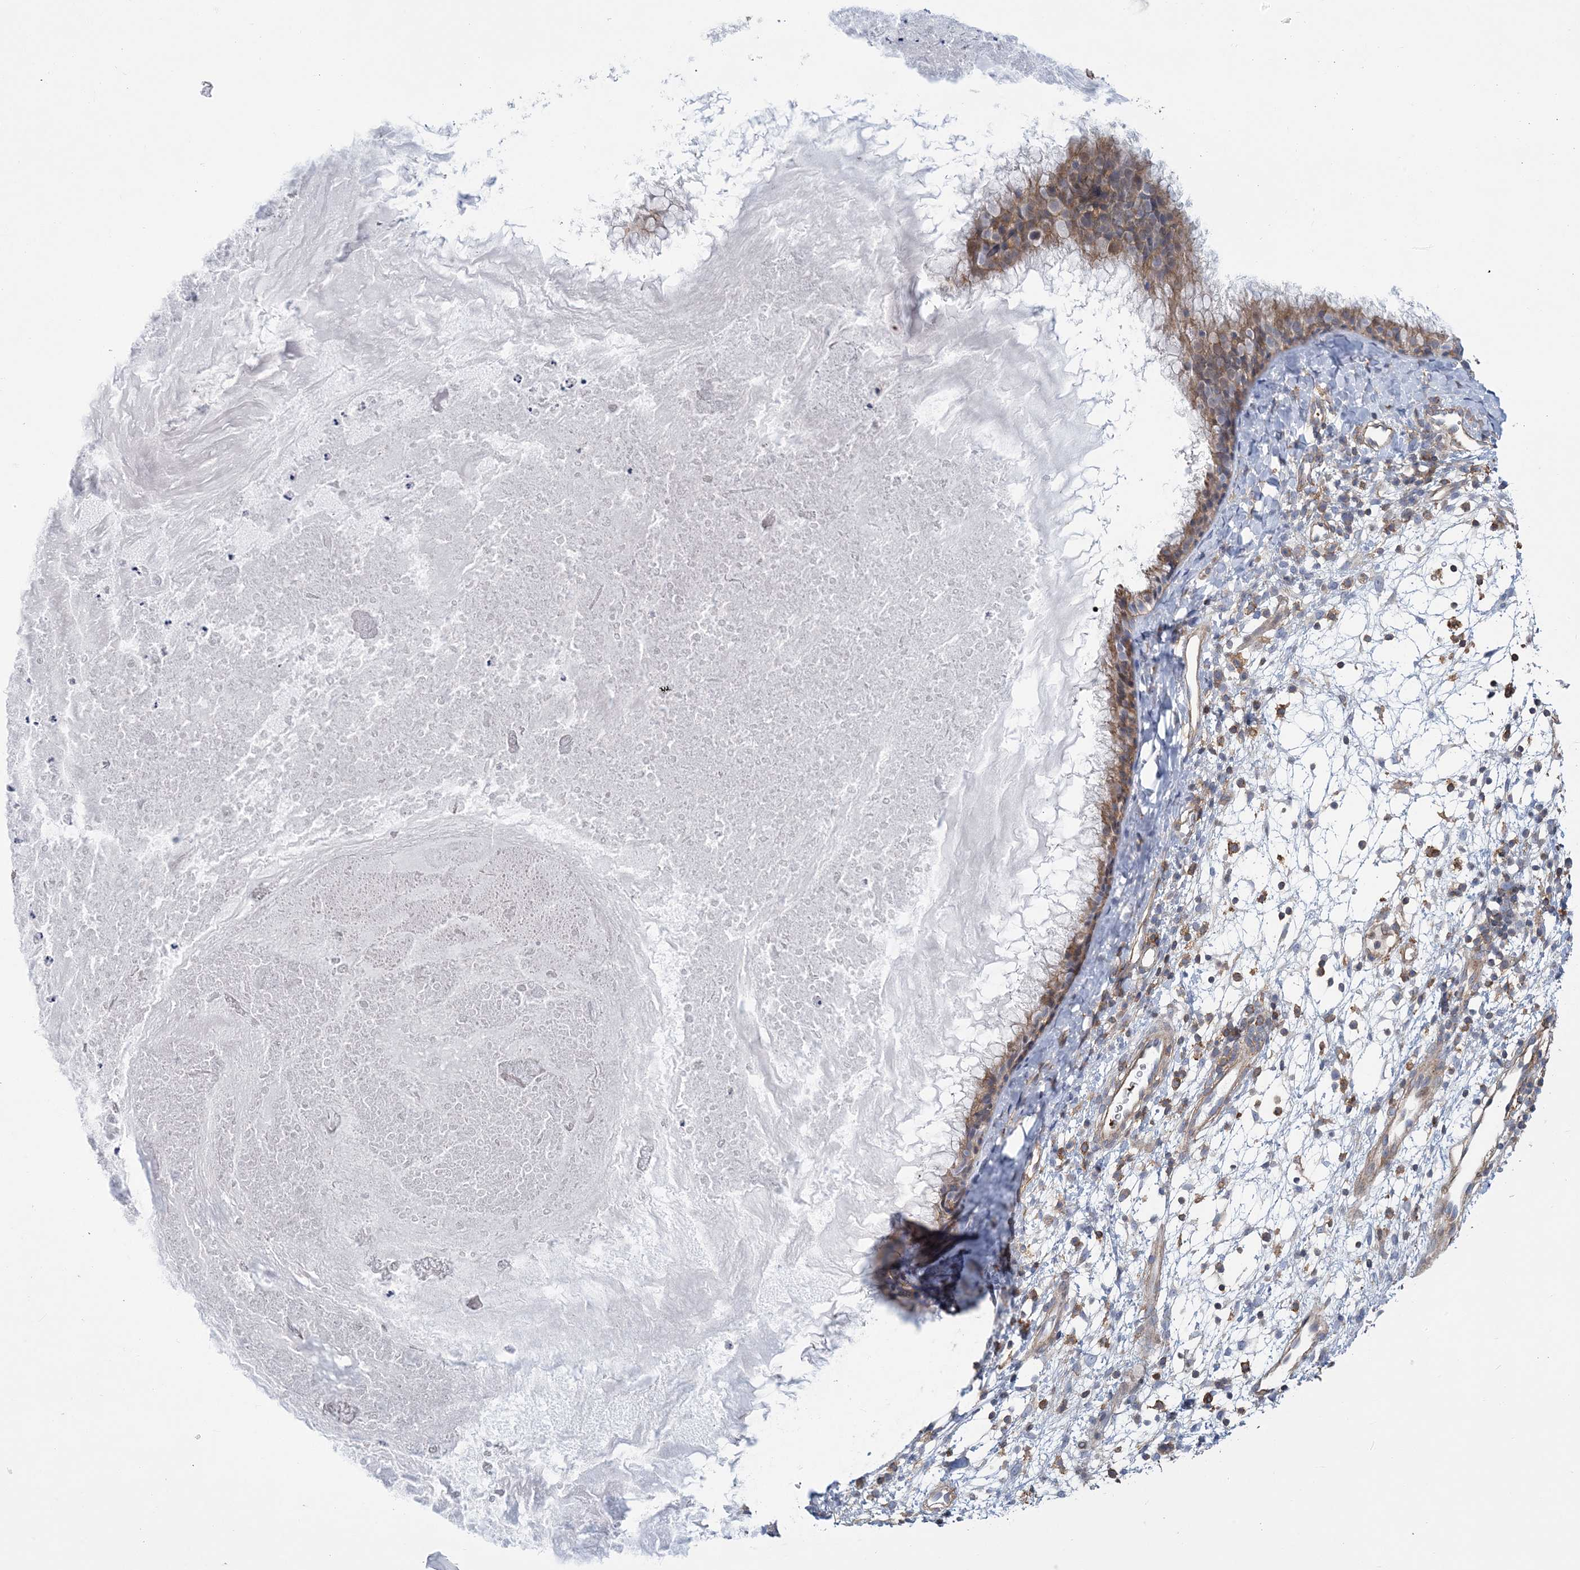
{"staining": {"intensity": "weak", "quantity": ">75%", "location": "cytoplasmic/membranous"}, "tissue": "nasopharynx", "cell_type": "Respiratory epithelial cells", "image_type": "normal", "snomed": [{"axis": "morphology", "description": "Normal tissue, NOS"}, {"axis": "topography", "description": "Nasopharynx"}], "caption": "A brown stain highlights weak cytoplasmic/membranous positivity of a protein in respiratory epithelial cells of unremarkable human nasopharynx. The protein of interest is stained brown, and the nuclei are stained in blue (DAB (3,3'-diaminobenzidine) IHC with brightfield microscopy, high magnification).", "gene": "ARAP2", "patient": {"sex": "male", "age": 22}}